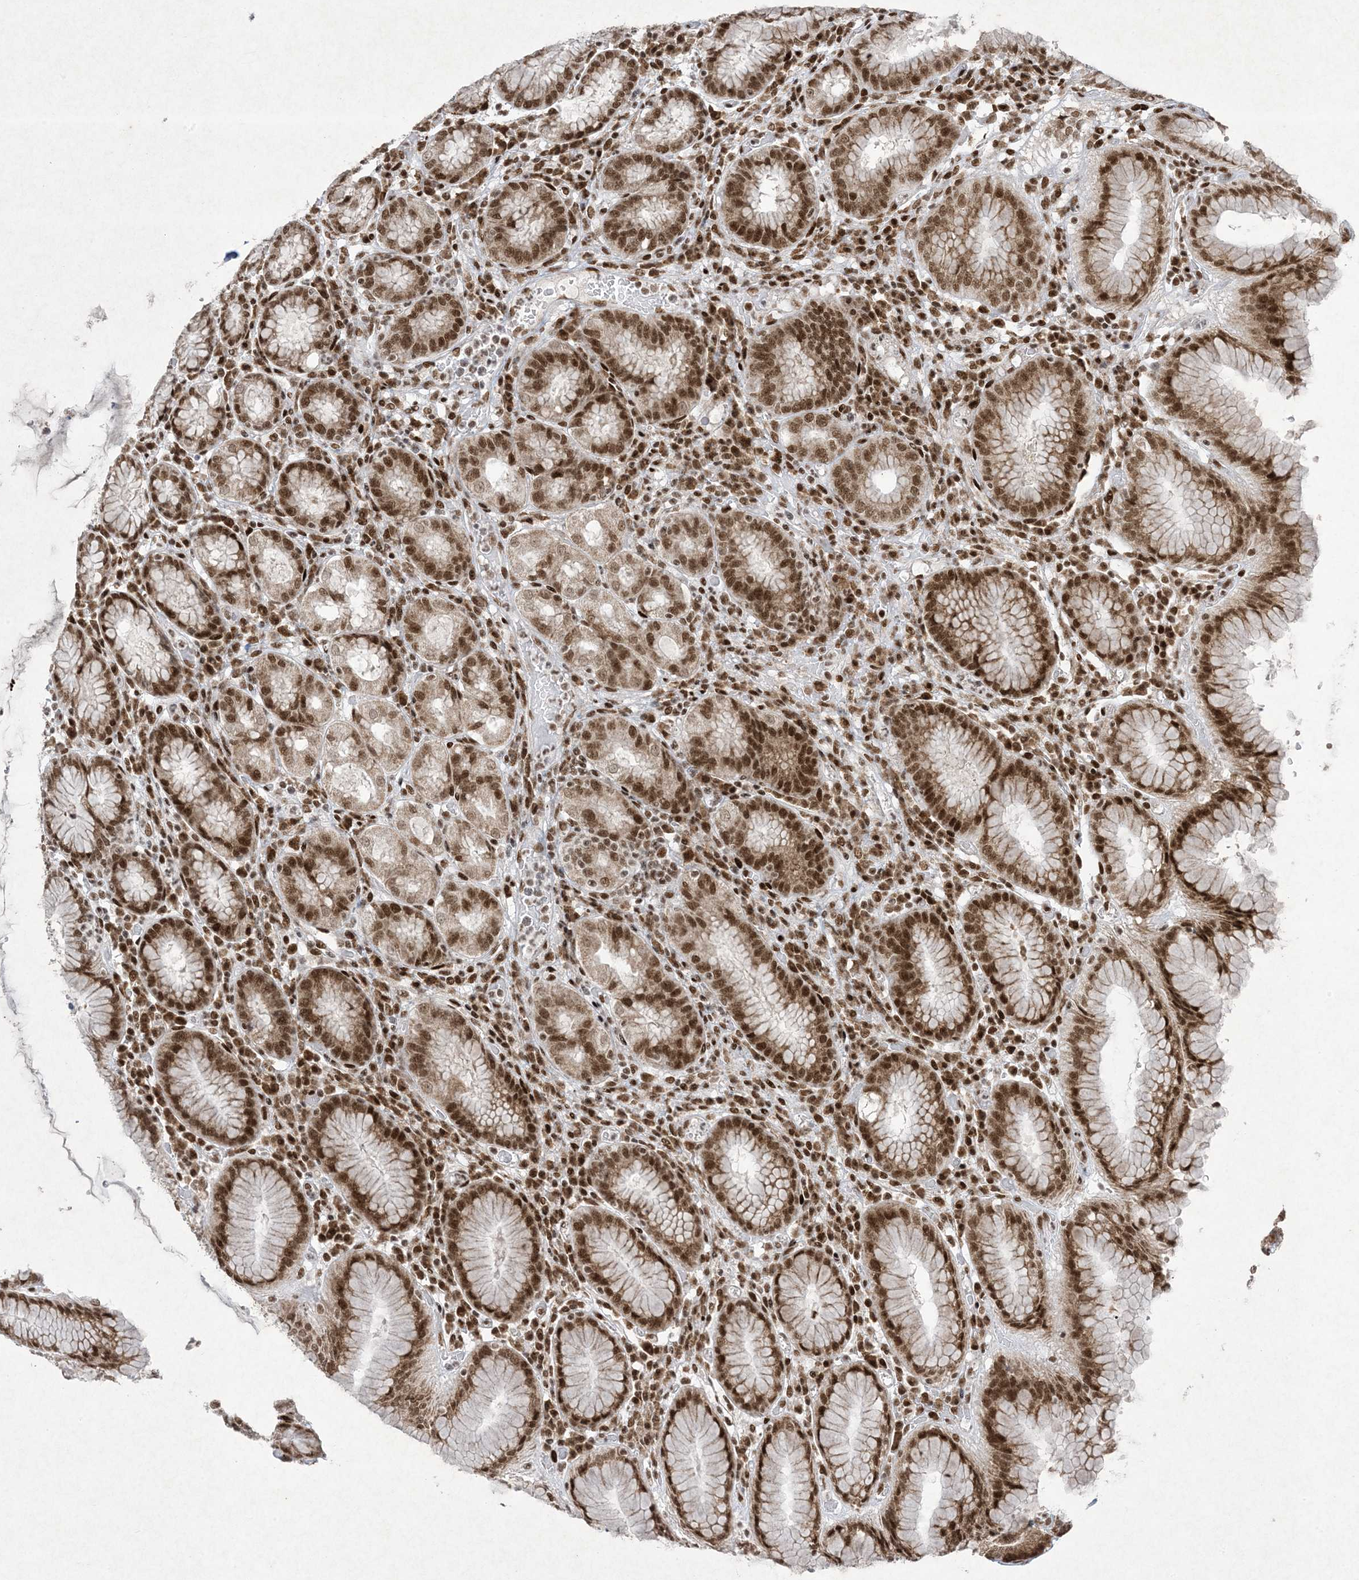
{"staining": {"intensity": "strong", "quantity": ">75%", "location": "nuclear"}, "tissue": "stomach", "cell_type": "Glandular cells", "image_type": "normal", "snomed": [{"axis": "morphology", "description": "Normal tissue, NOS"}, {"axis": "topography", "description": "Stomach"}, {"axis": "topography", "description": "Stomach, lower"}], "caption": "A histopathology image showing strong nuclear positivity in about >75% of glandular cells in benign stomach, as visualized by brown immunohistochemical staining.", "gene": "PKNOX2", "patient": {"sex": "female", "age": 56}}